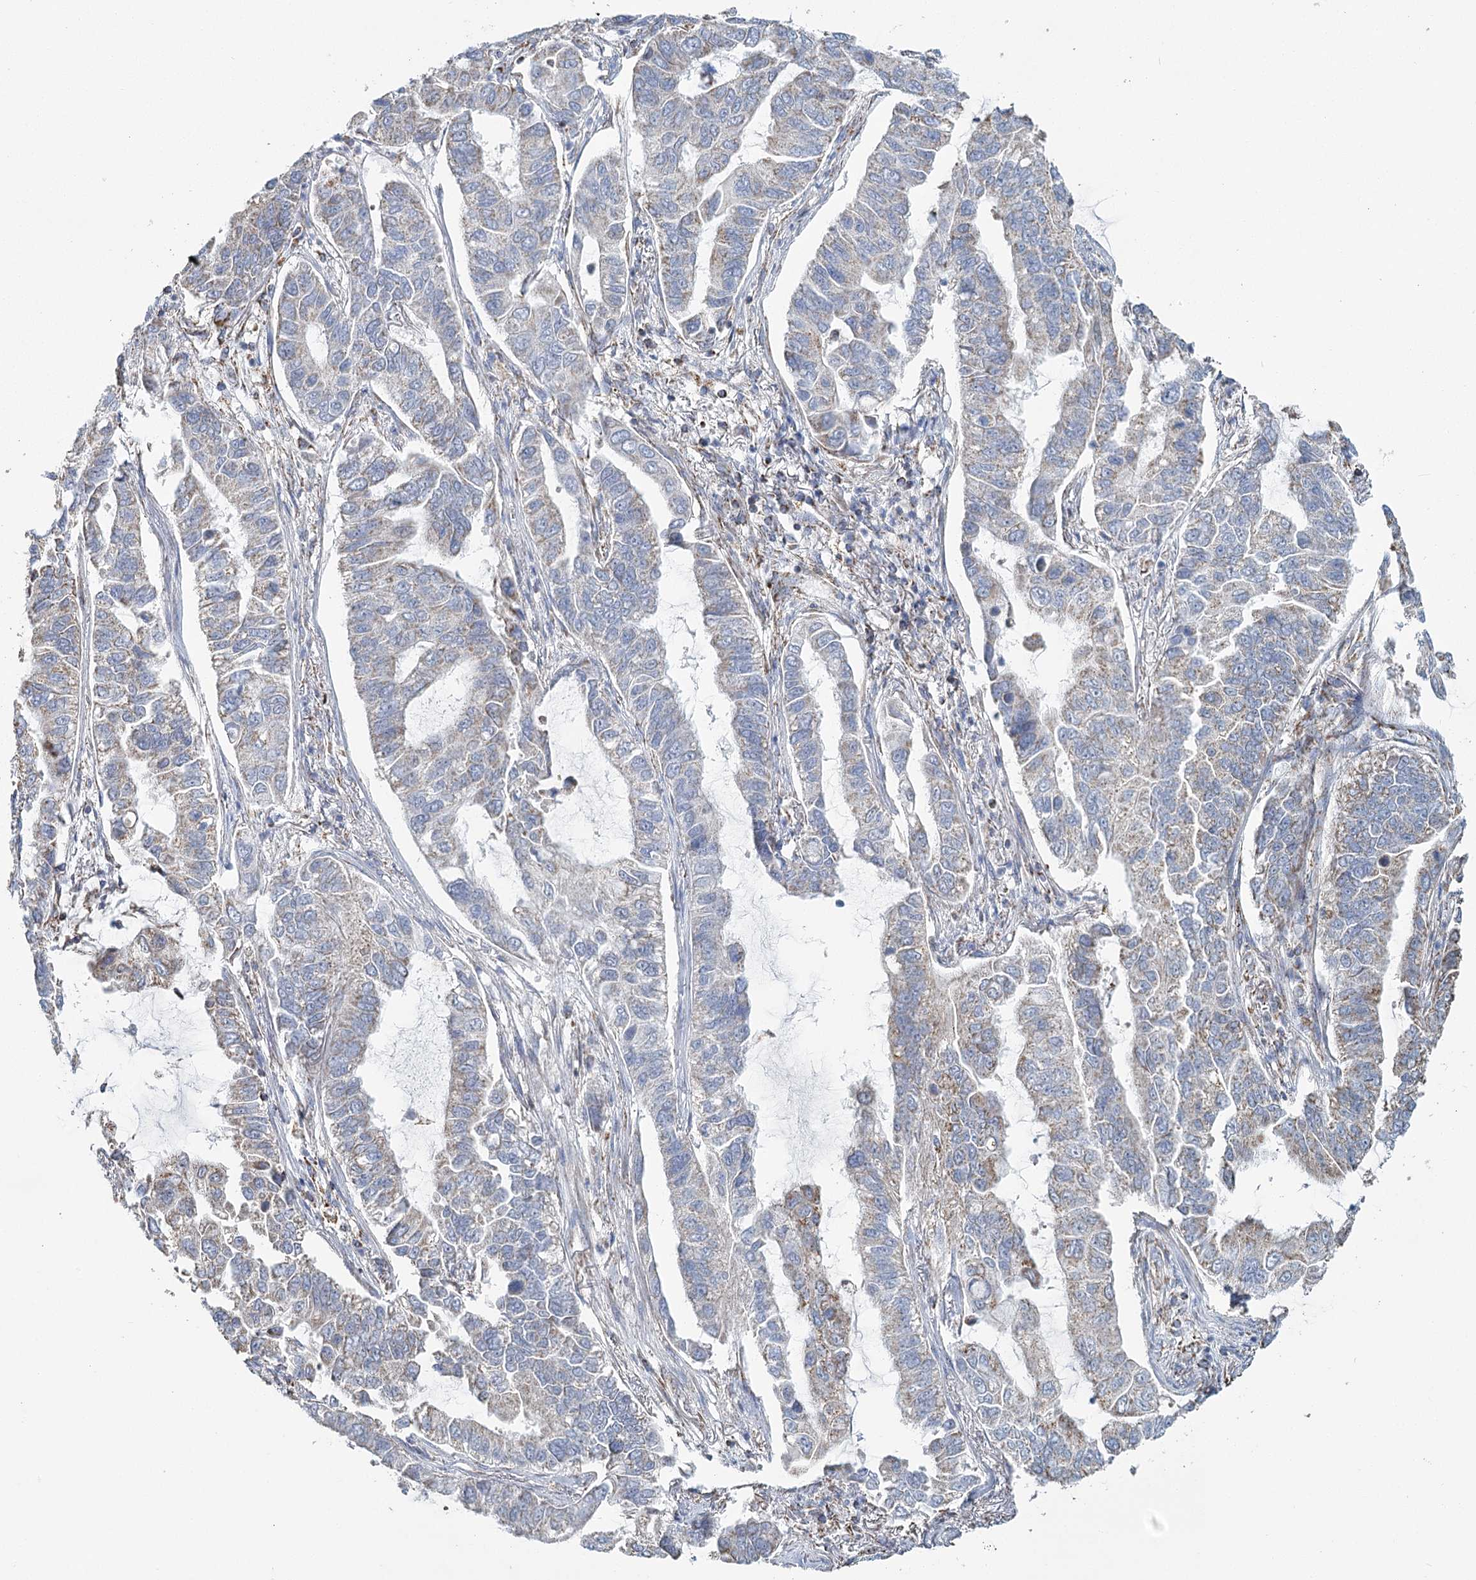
{"staining": {"intensity": "negative", "quantity": "none", "location": "none"}, "tissue": "lung cancer", "cell_type": "Tumor cells", "image_type": "cancer", "snomed": [{"axis": "morphology", "description": "Adenocarcinoma, NOS"}, {"axis": "topography", "description": "Lung"}], "caption": "Immunohistochemistry of human lung adenocarcinoma reveals no staining in tumor cells. The staining was performed using DAB (3,3'-diaminobenzidine) to visualize the protein expression in brown, while the nuclei were stained in blue with hematoxylin (Magnification: 20x).", "gene": "MRPL44", "patient": {"sex": "male", "age": 64}}